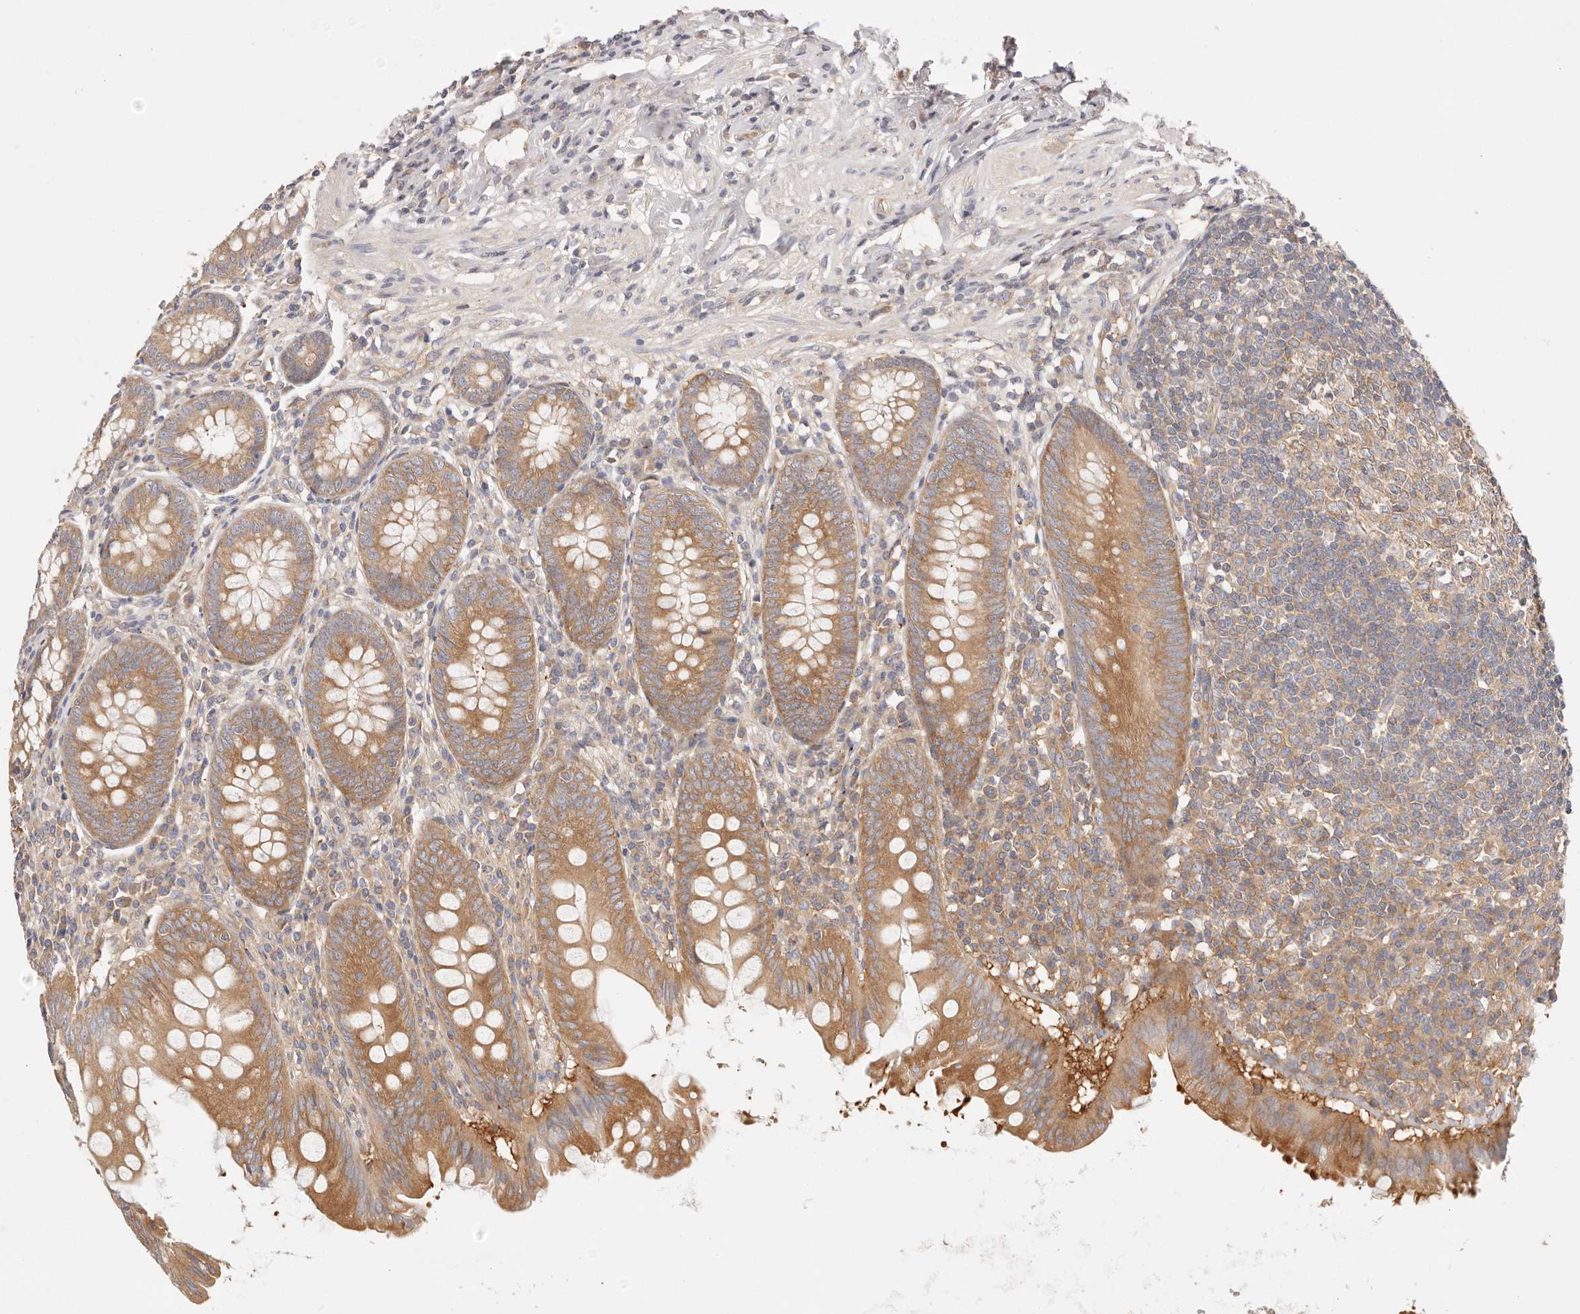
{"staining": {"intensity": "moderate", "quantity": ">75%", "location": "cytoplasmic/membranous"}, "tissue": "appendix", "cell_type": "Glandular cells", "image_type": "normal", "snomed": [{"axis": "morphology", "description": "Normal tissue, NOS"}, {"axis": "topography", "description": "Appendix"}], "caption": "A brown stain shows moderate cytoplasmic/membranous expression of a protein in glandular cells of unremarkable human appendix. The protein of interest is stained brown, and the nuclei are stained in blue (DAB (3,3'-diaminobenzidine) IHC with brightfield microscopy, high magnification).", "gene": "KCMF1", "patient": {"sex": "female", "age": 54}}